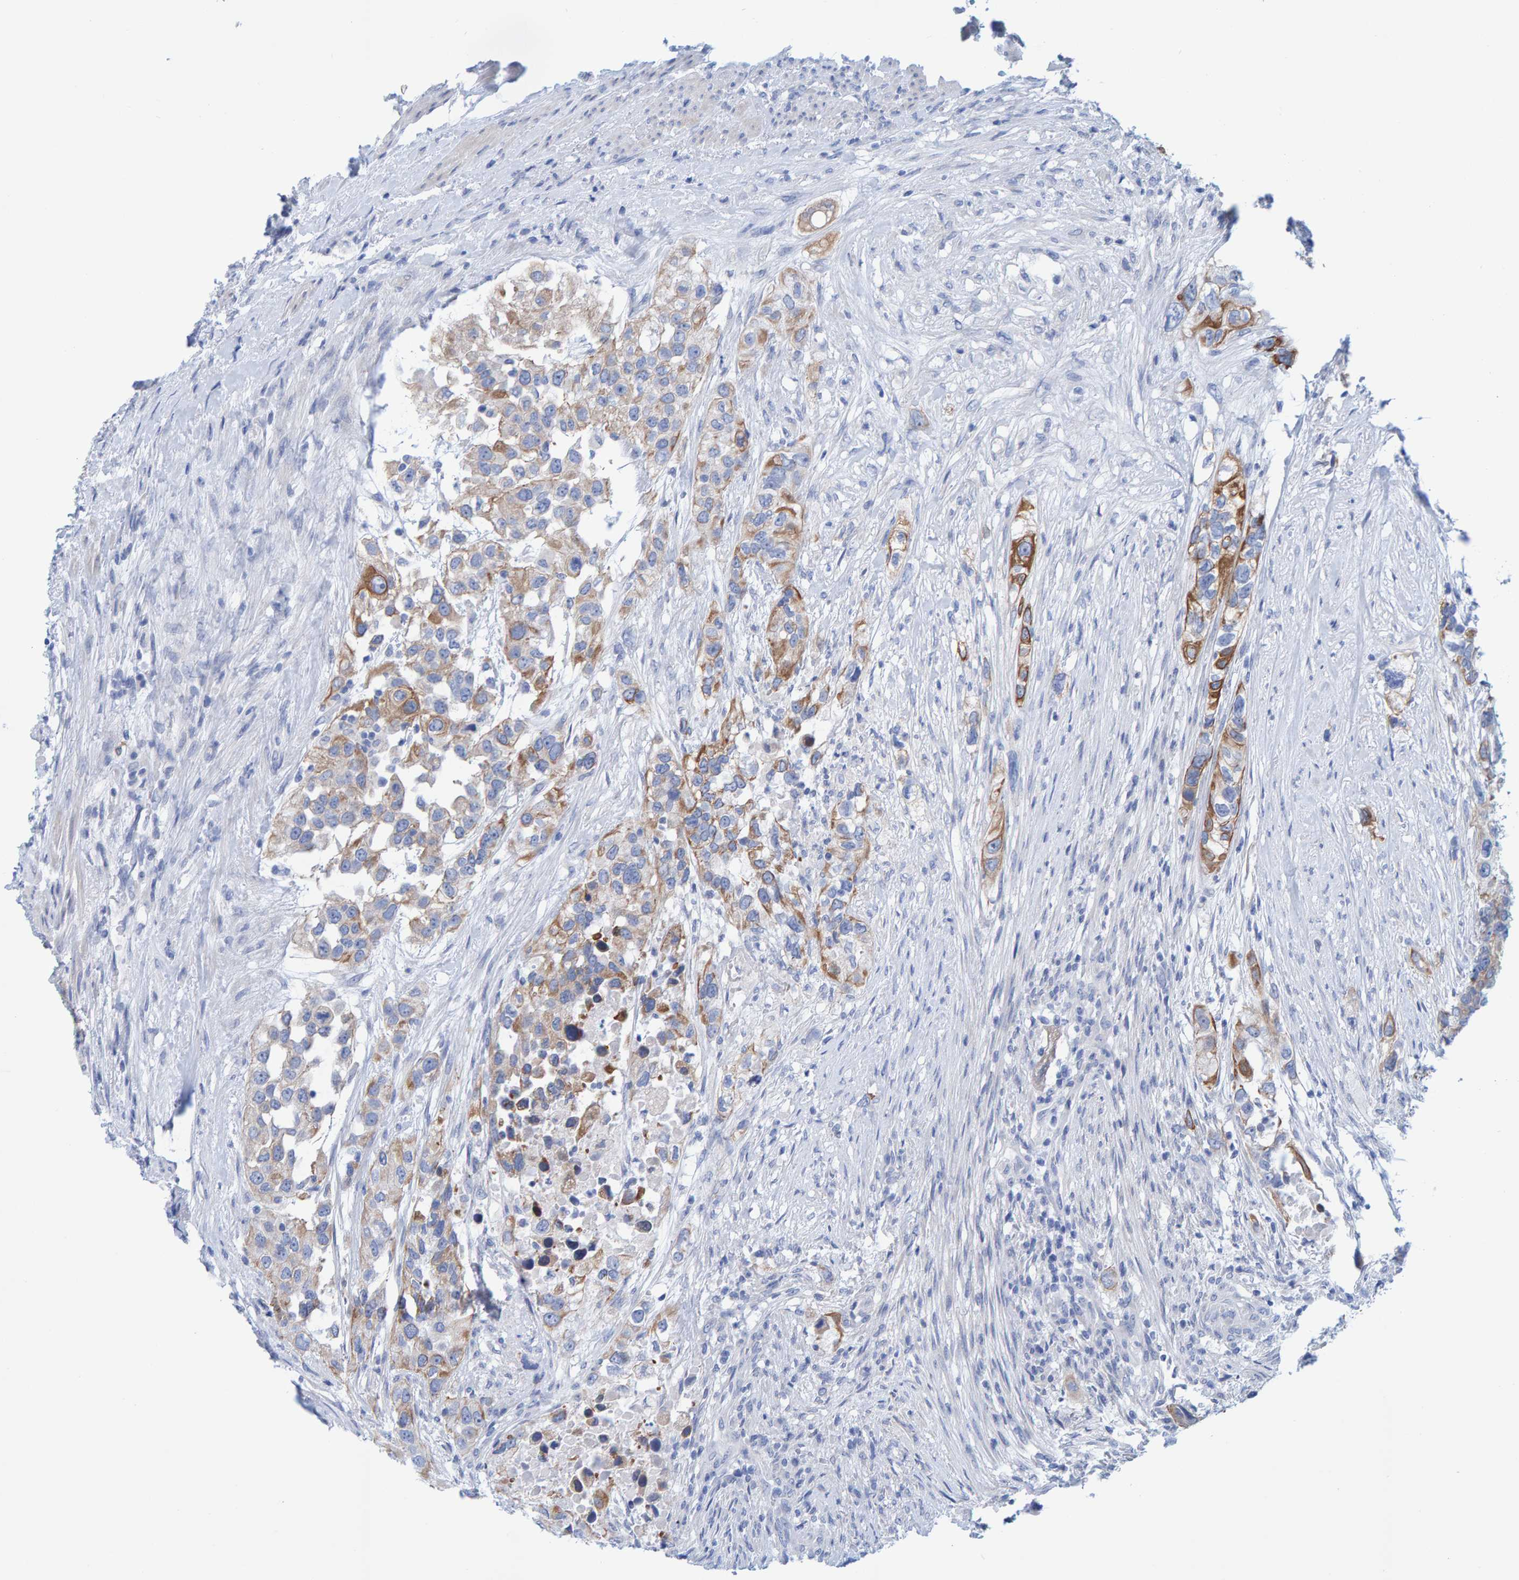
{"staining": {"intensity": "moderate", "quantity": "25%-75%", "location": "cytoplasmic/membranous"}, "tissue": "urothelial cancer", "cell_type": "Tumor cells", "image_type": "cancer", "snomed": [{"axis": "morphology", "description": "Urothelial carcinoma, High grade"}, {"axis": "topography", "description": "Urinary bladder"}], "caption": "A medium amount of moderate cytoplasmic/membranous staining is appreciated in approximately 25%-75% of tumor cells in urothelial cancer tissue.", "gene": "JAKMIP3", "patient": {"sex": "female", "age": 80}}